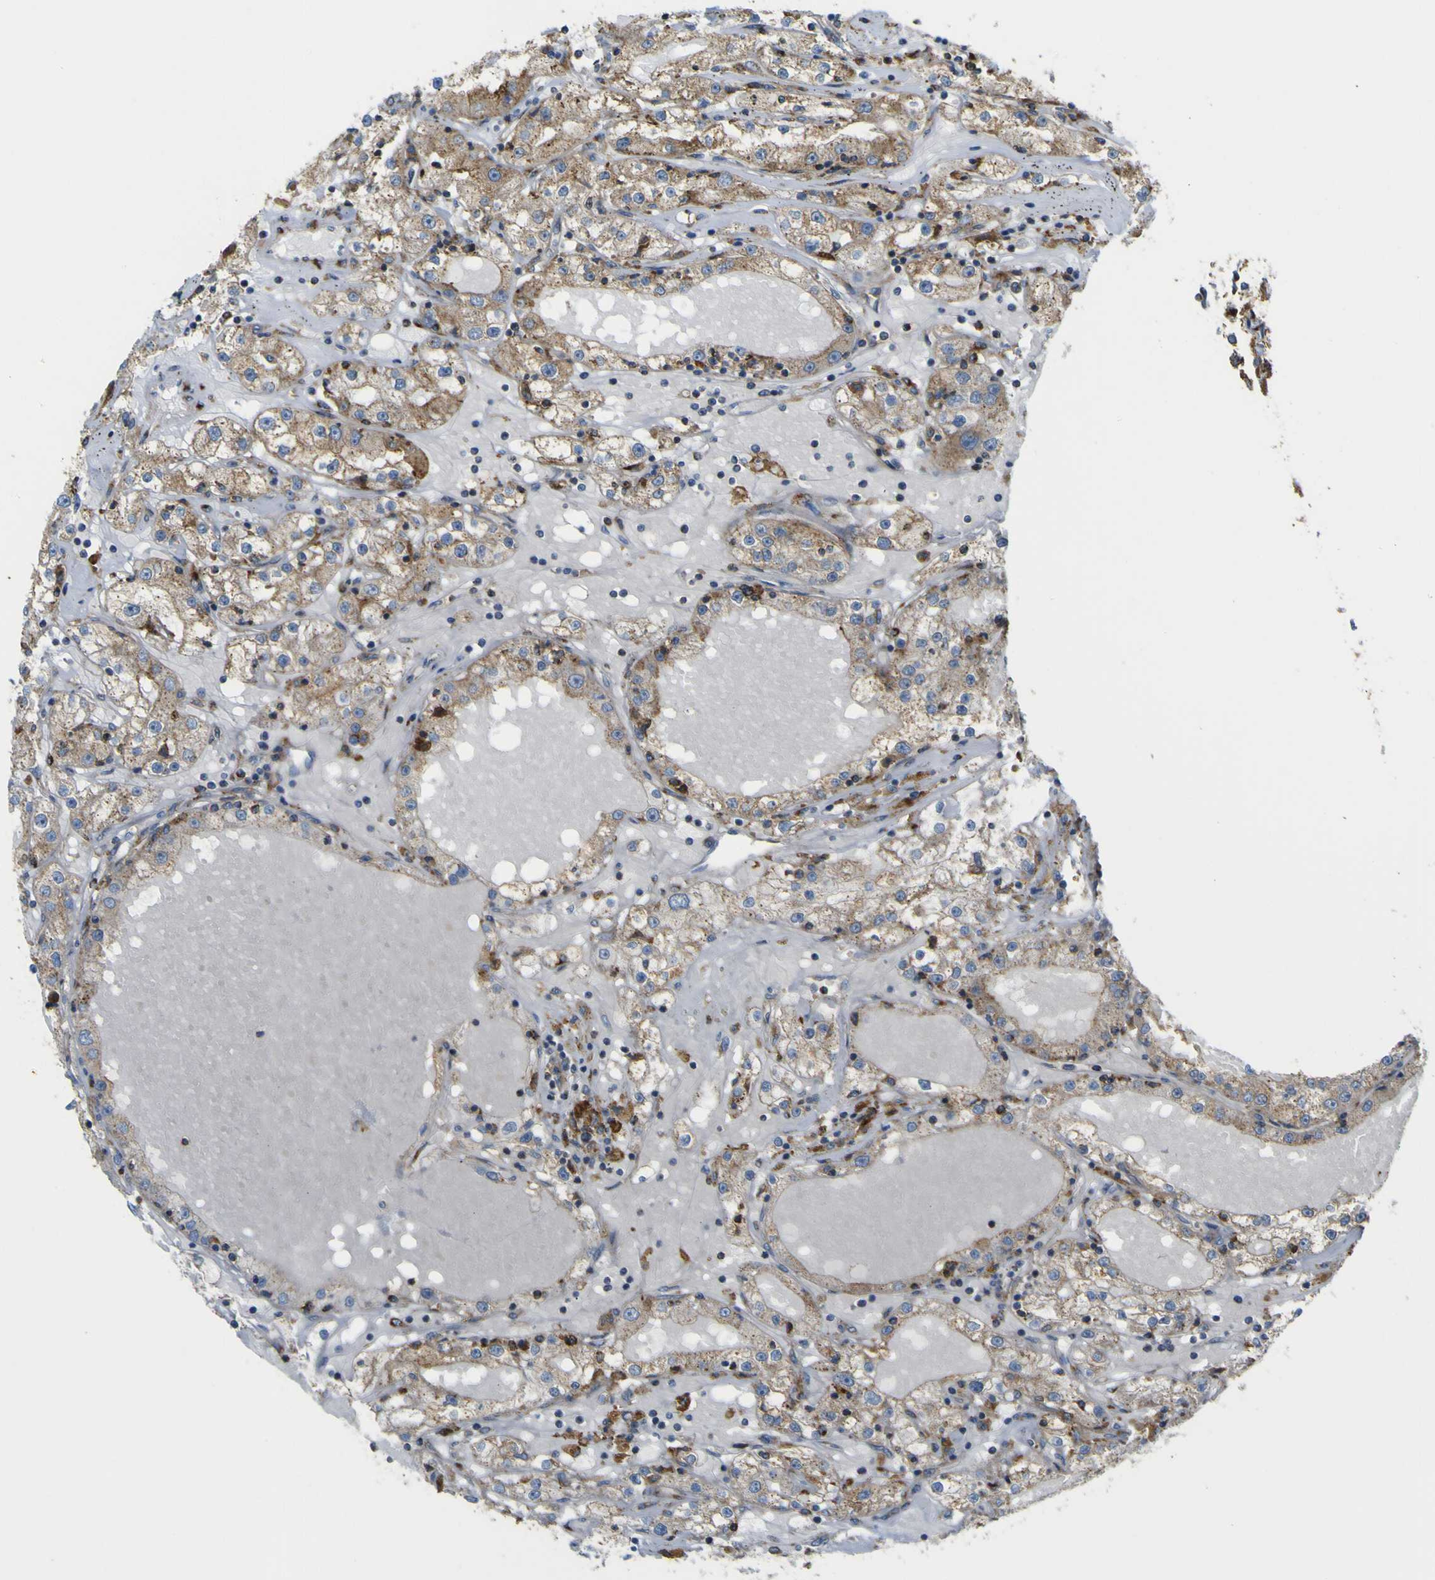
{"staining": {"intensity": "moderate", "quantity": ">75%", "location": "cytoplasmic/membranous"}, "tissue": "renal cancer", "cell_type": "Tumor cells", "image_type": "cancer", "snomed": [{"axis": "morphology", "description": "Adenocarcinoma, NOS"}, {"axis": "topography", "description": "Kidney"}], "caption": "Approximately >75% of tumor cells in renal adenocarcinoma demonstrate moderate cytoplasmic/membranous protein staining as visualized by brown immunohistochemical staining.", "gene": "IGF2R", "patient": {"sex": "male", "age": 56}}